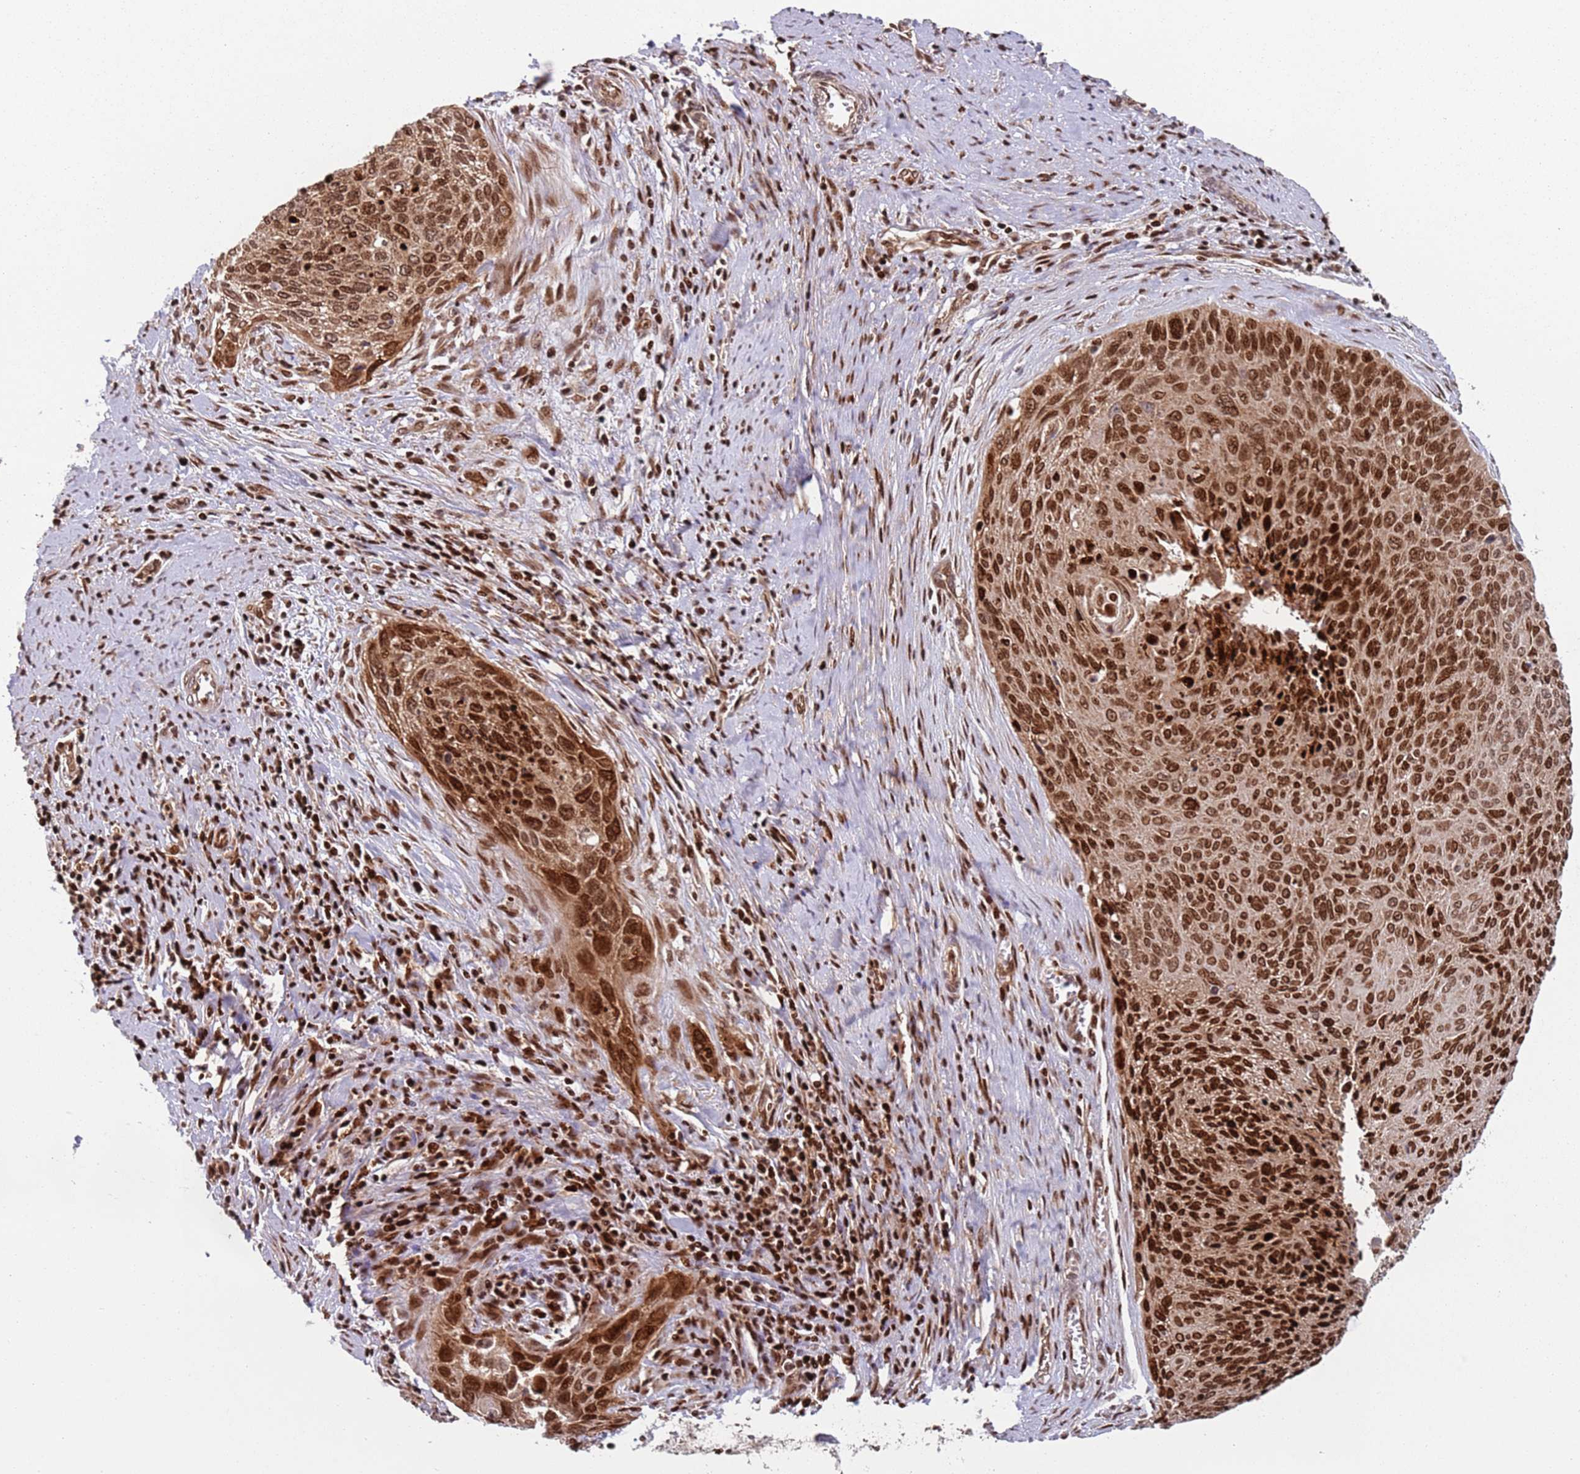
{"staining": {"intensity": "strong", "quantity": ">75%", "location": "cytoplasmic/membranous,nuclear"}, "tissue": "cervical cancer", "cell_type": "Tumor cells", "image_type": "cancer", "snomed": [{"axis": "morphology", "description": "Squamous cell carcinoma, NOS"}, {"axis": "topography", "description": "Cervix"}], "caption": "Immunohistochemical staining of cervical squamous cell carcinoma exhibits high levels of strong cytoplasmic/membranous and nuclear positivity in approximately >75% of tumor cells.", "gene": "HNRNPLL", "patient": {"sex": "female", "age": 55}}